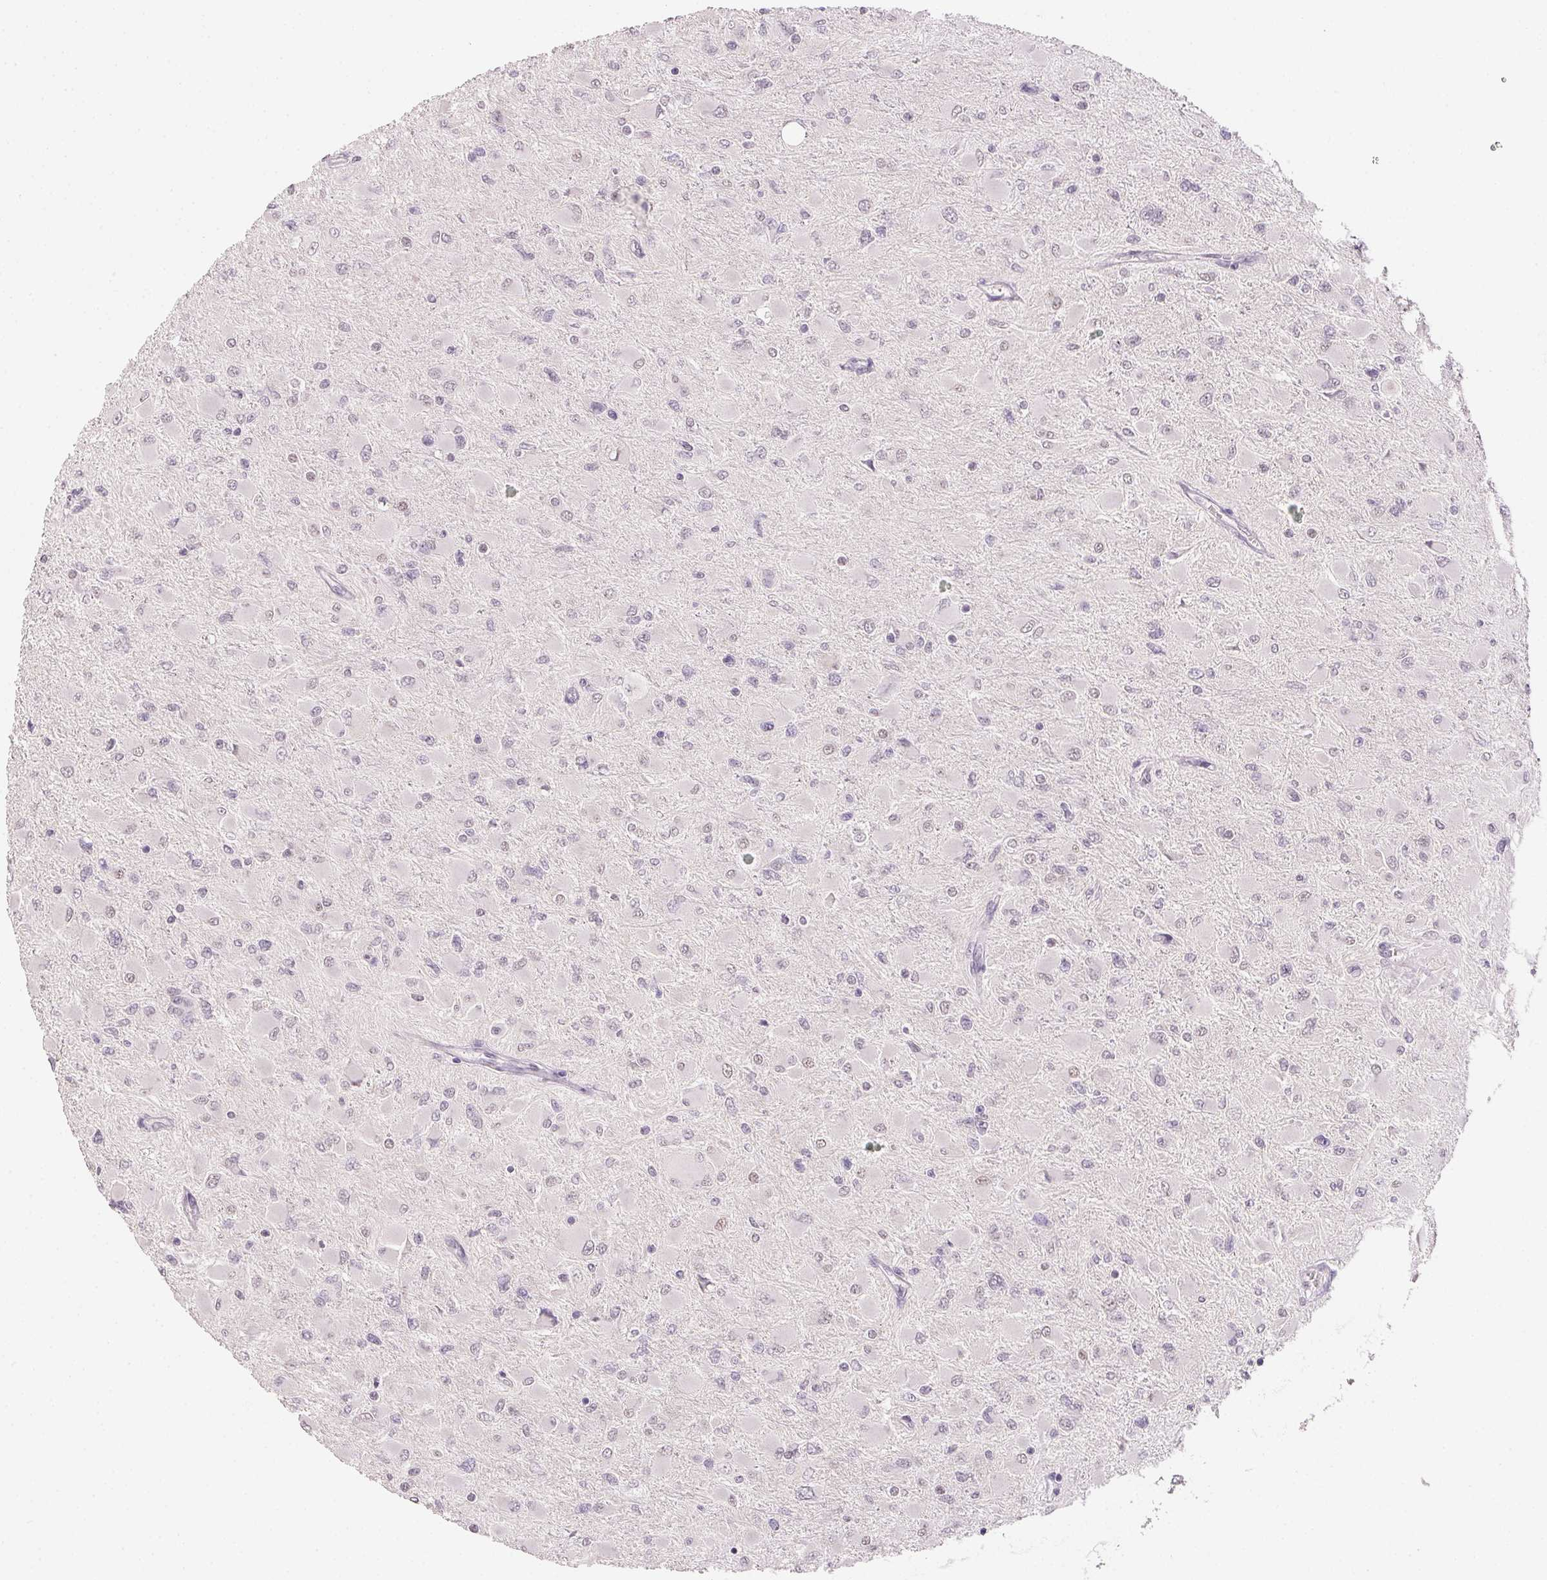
{"staining": {"intensity": "negative", "quantity": "none", "location": "none"}, "tissue": "glioma", "cell_type": "Tumor cells", "image_type": "cancer", "snomed": [{"axis": "morphology", "description": "Glioma, malignant, High grade"}, {"axis": "topography", "description": "Cerebral cortex"}], "caption": "IHC photomicrograph of neoplastic tissue: human glioma stained with DAB displays no significant protein expression in tumor cells.", "gene": "POLR3G", "patient": {"sex": "female", "age": 36}}